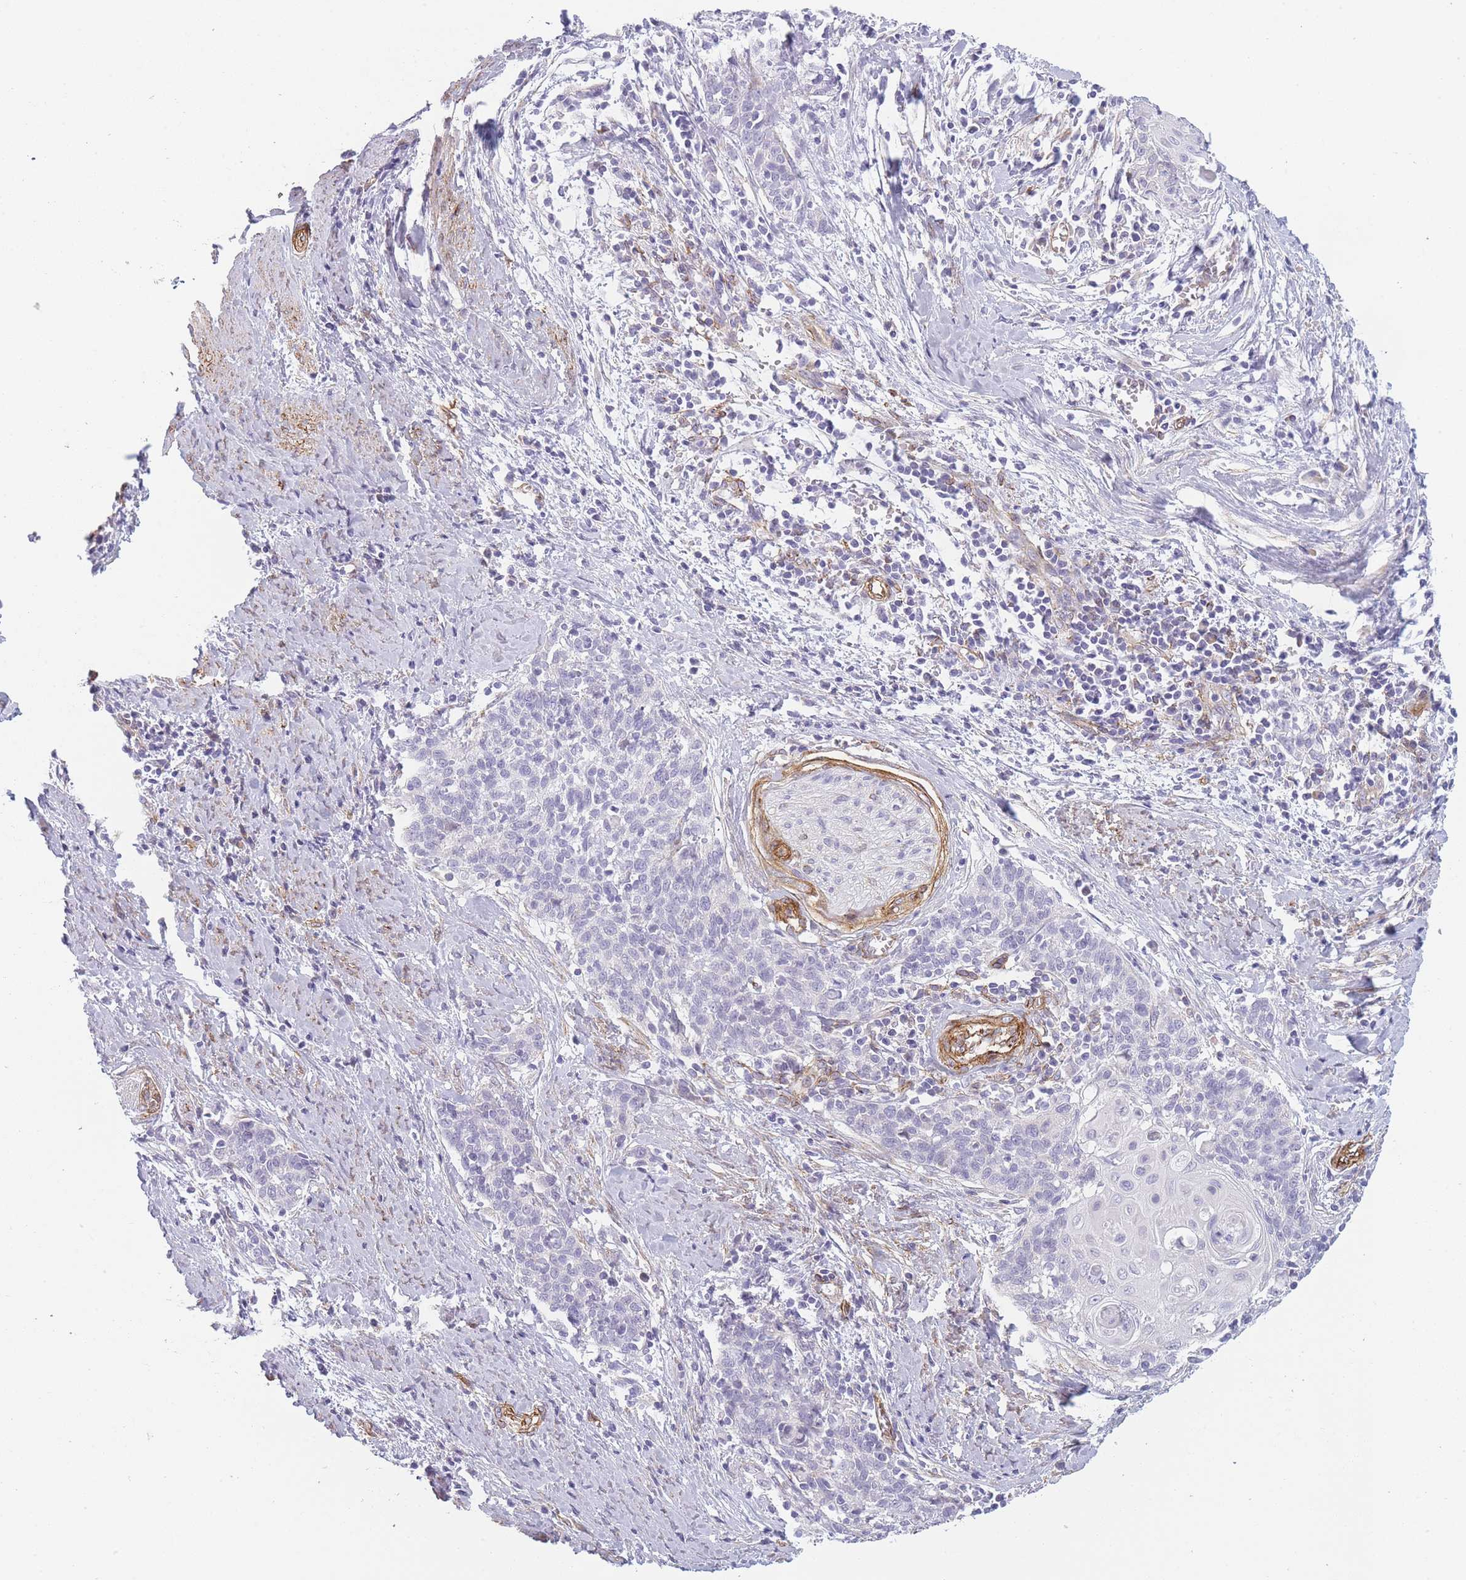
{"staining": {"intensity": "negative", "quantity": "none", "location": "none"}, "tissue": "cervical cancer", "cell_type": "Tumor cells", "image_type": "cancer", "snomed": [{"axis": "morphology", "description": "Squamous cell carcinoma, NOS"}, {"axis": "topography", "description": "Cervix"}], "caption": "High power microscopy micrograph of an immunohistochemistry histopathology image of cervical squamous cell carcinoma, revealing no significant positivity in tumor cells. The staining was performed using DAB (3,3'-diaminobenzidine) to visualize the protein expression in brown, while the nuclei were stained in blue with hematoxylin (Magnification: 20x).", "gene": "OR6B3", "patient": {"sex": "female", "age": 39}}